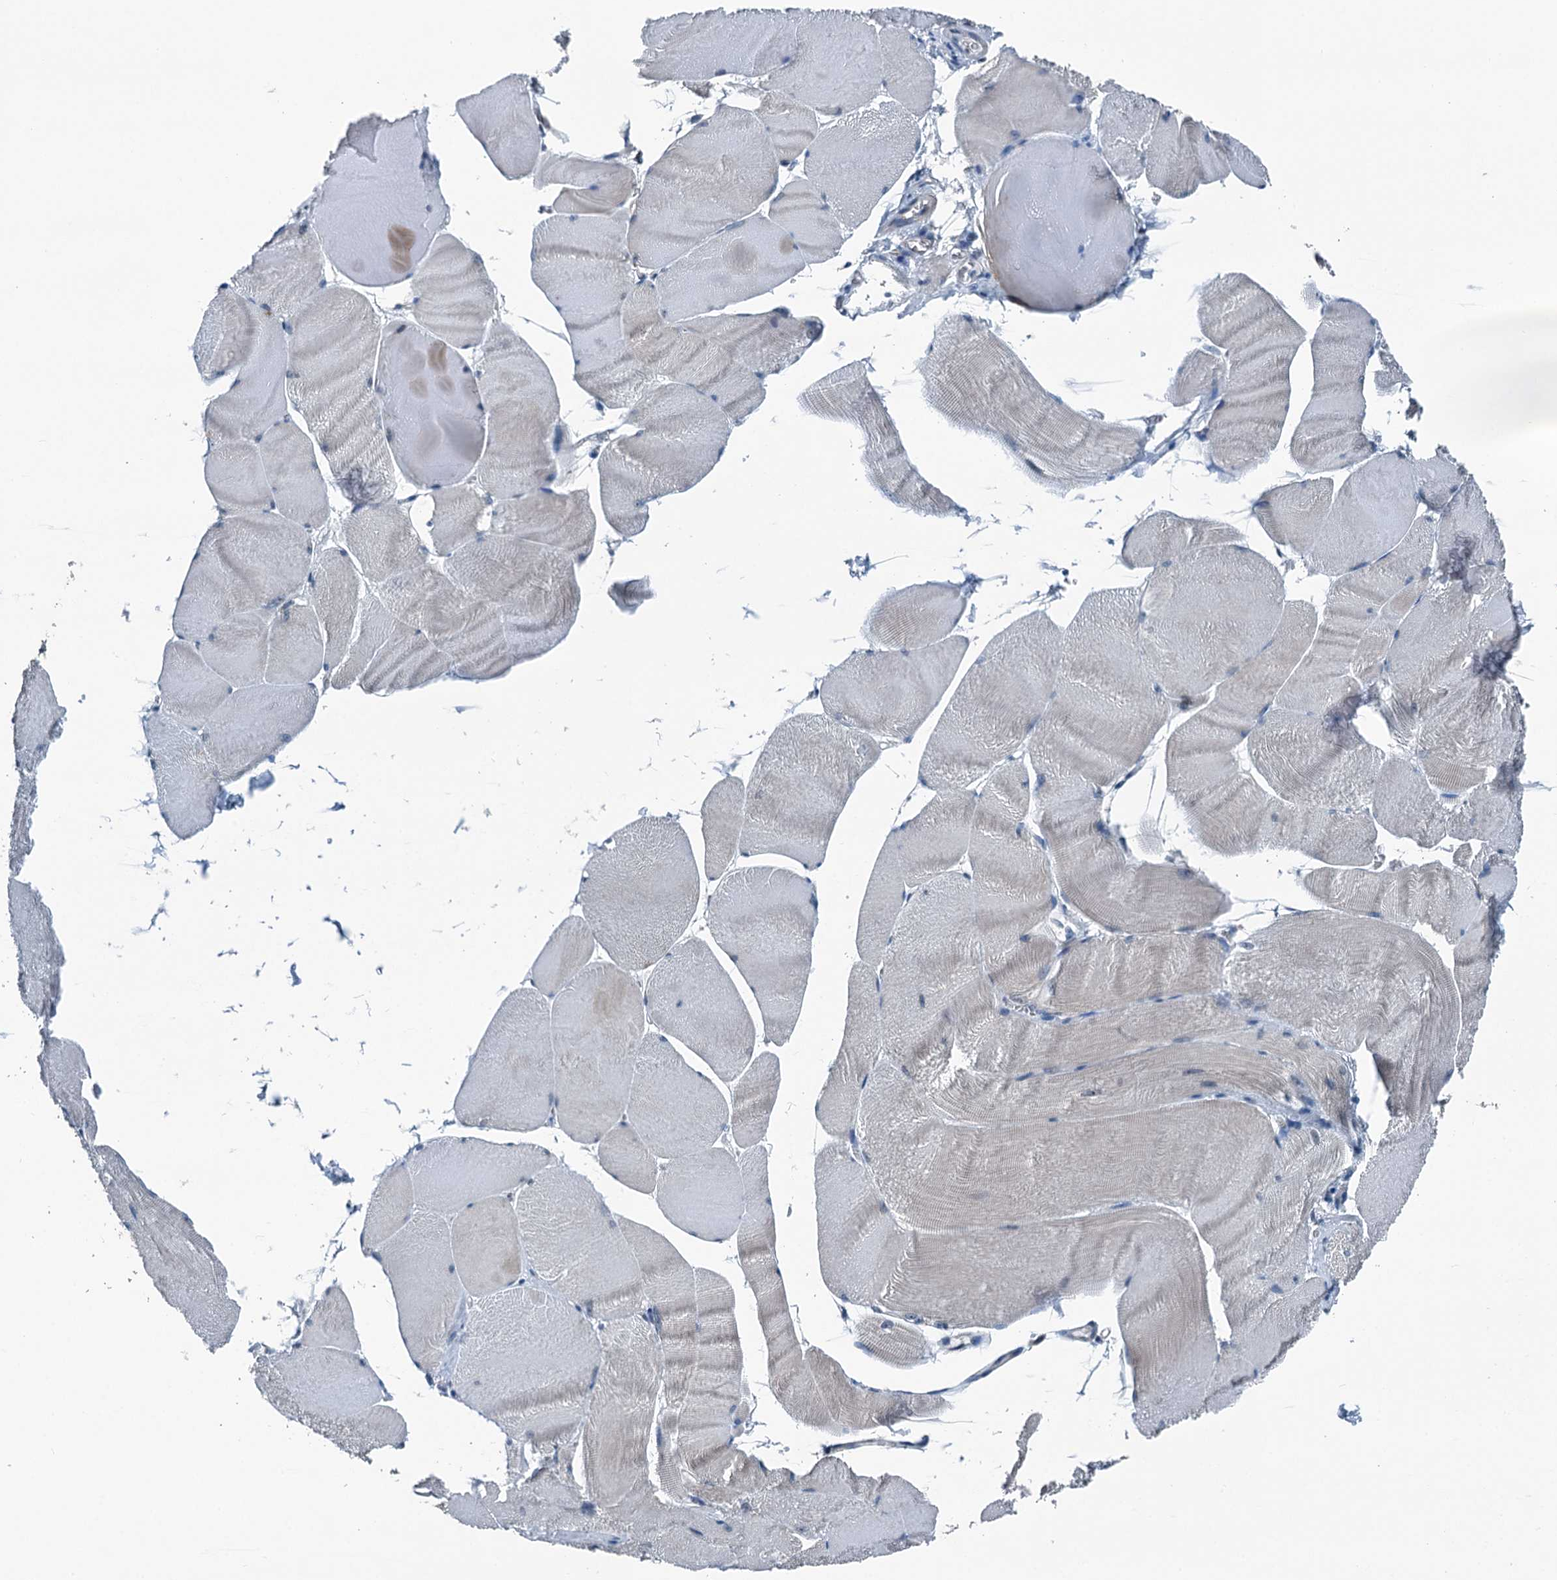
{"staining": {"intensity": "weak", "quantity": "<25%", "location": "cytoplasmic/membranous"}, "tissue": "skeletal muscle", "cell_type": "Myocytes", "image_type": "normal", "snomed": [{"axis": "morphology", "description": "Normal tissue, NOS"}, {"axis": "morphology", "description": "Basal cell carcinoma"}, {"axis": "topography", "description": "Skeletal muscle"}], "caption": "DAB (3,3'-diaminobenzidine) immunohistochemical staining of unremarkable human skeletal muscle shows no significant expression in myocytes.", "gene": "TRPT1", "patient": {"sex": "female", "age": 64}}